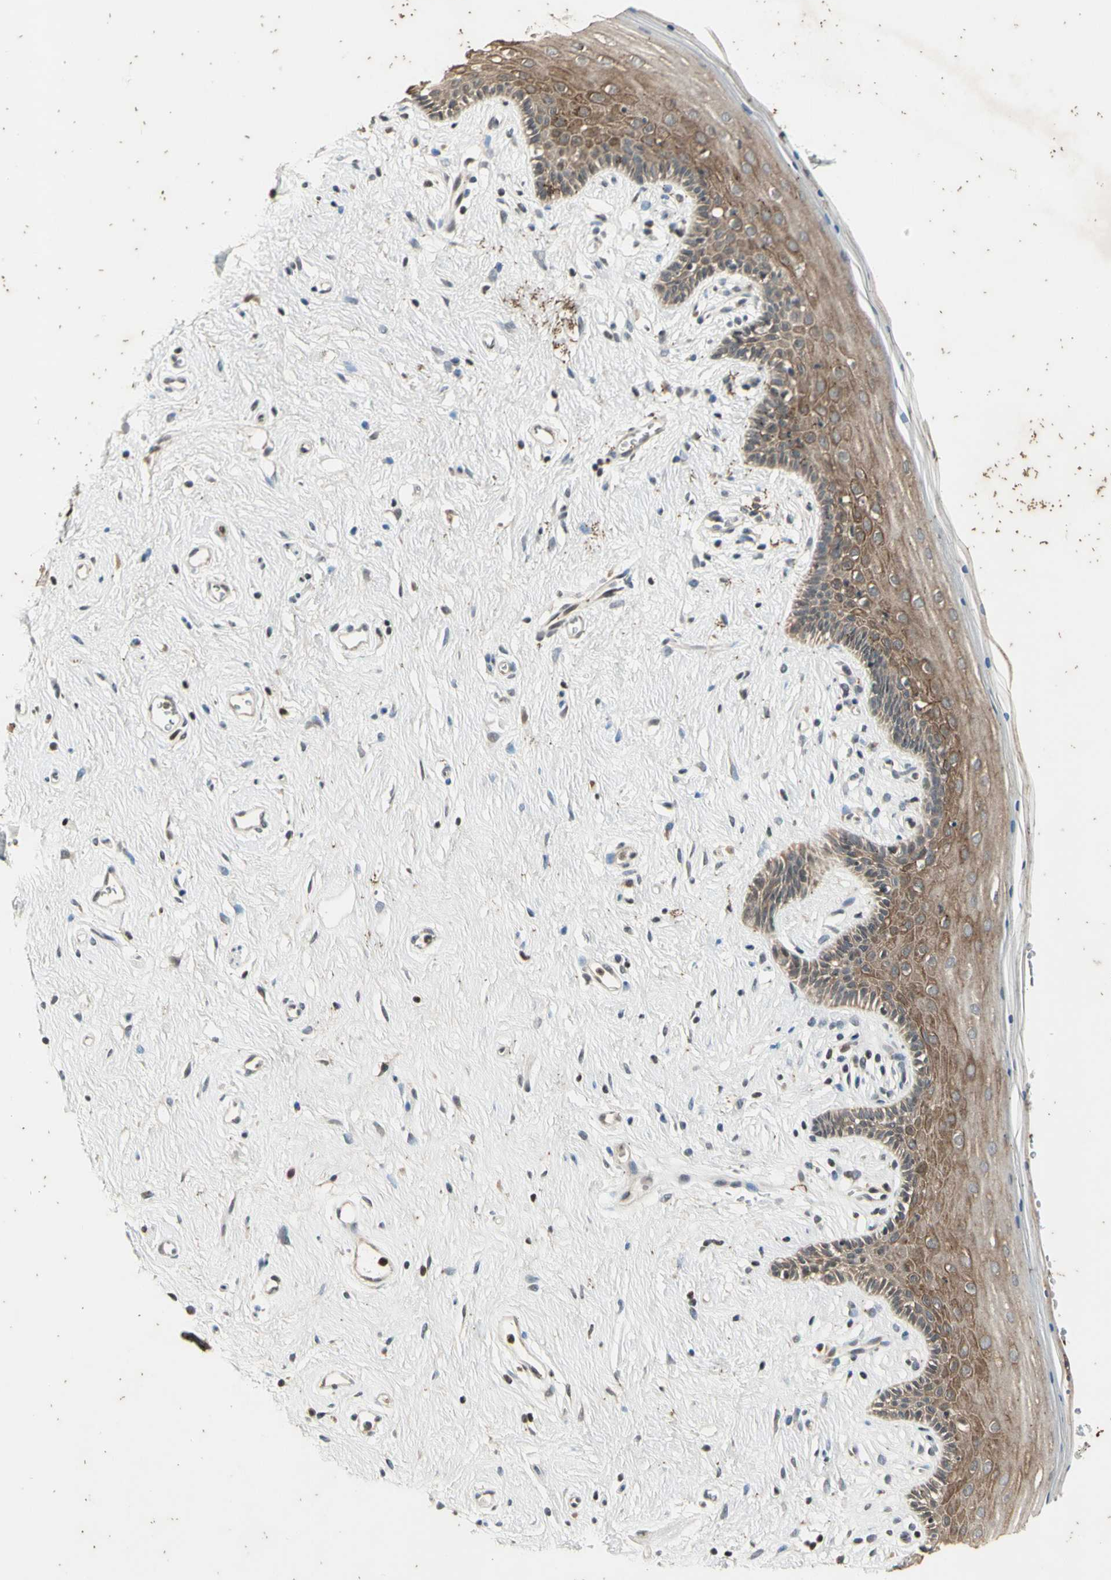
{"staining": {"intensity": "moderate", "quantity": "25%-75%", "location": "cytoplasmic/membranous"}, "tissue": "vagina", "cell_type": "Squamous epithelial cells", "image_type": "normal", "snomed": [{"axis": "morphology", "description": "Normal tissue, NOS"}, {"axis": "topography", "description": "Vagina"}], "caption": "Immunohistochemical staining of unremarkable human vagina reveals 25%-75% levels of moderate cytoplasmic/membranous protein expression in approximately 25%-75% of squamous epithelial cells.", "gene": "EFNB2", "patient": {"sex": "female", "age": 44}}